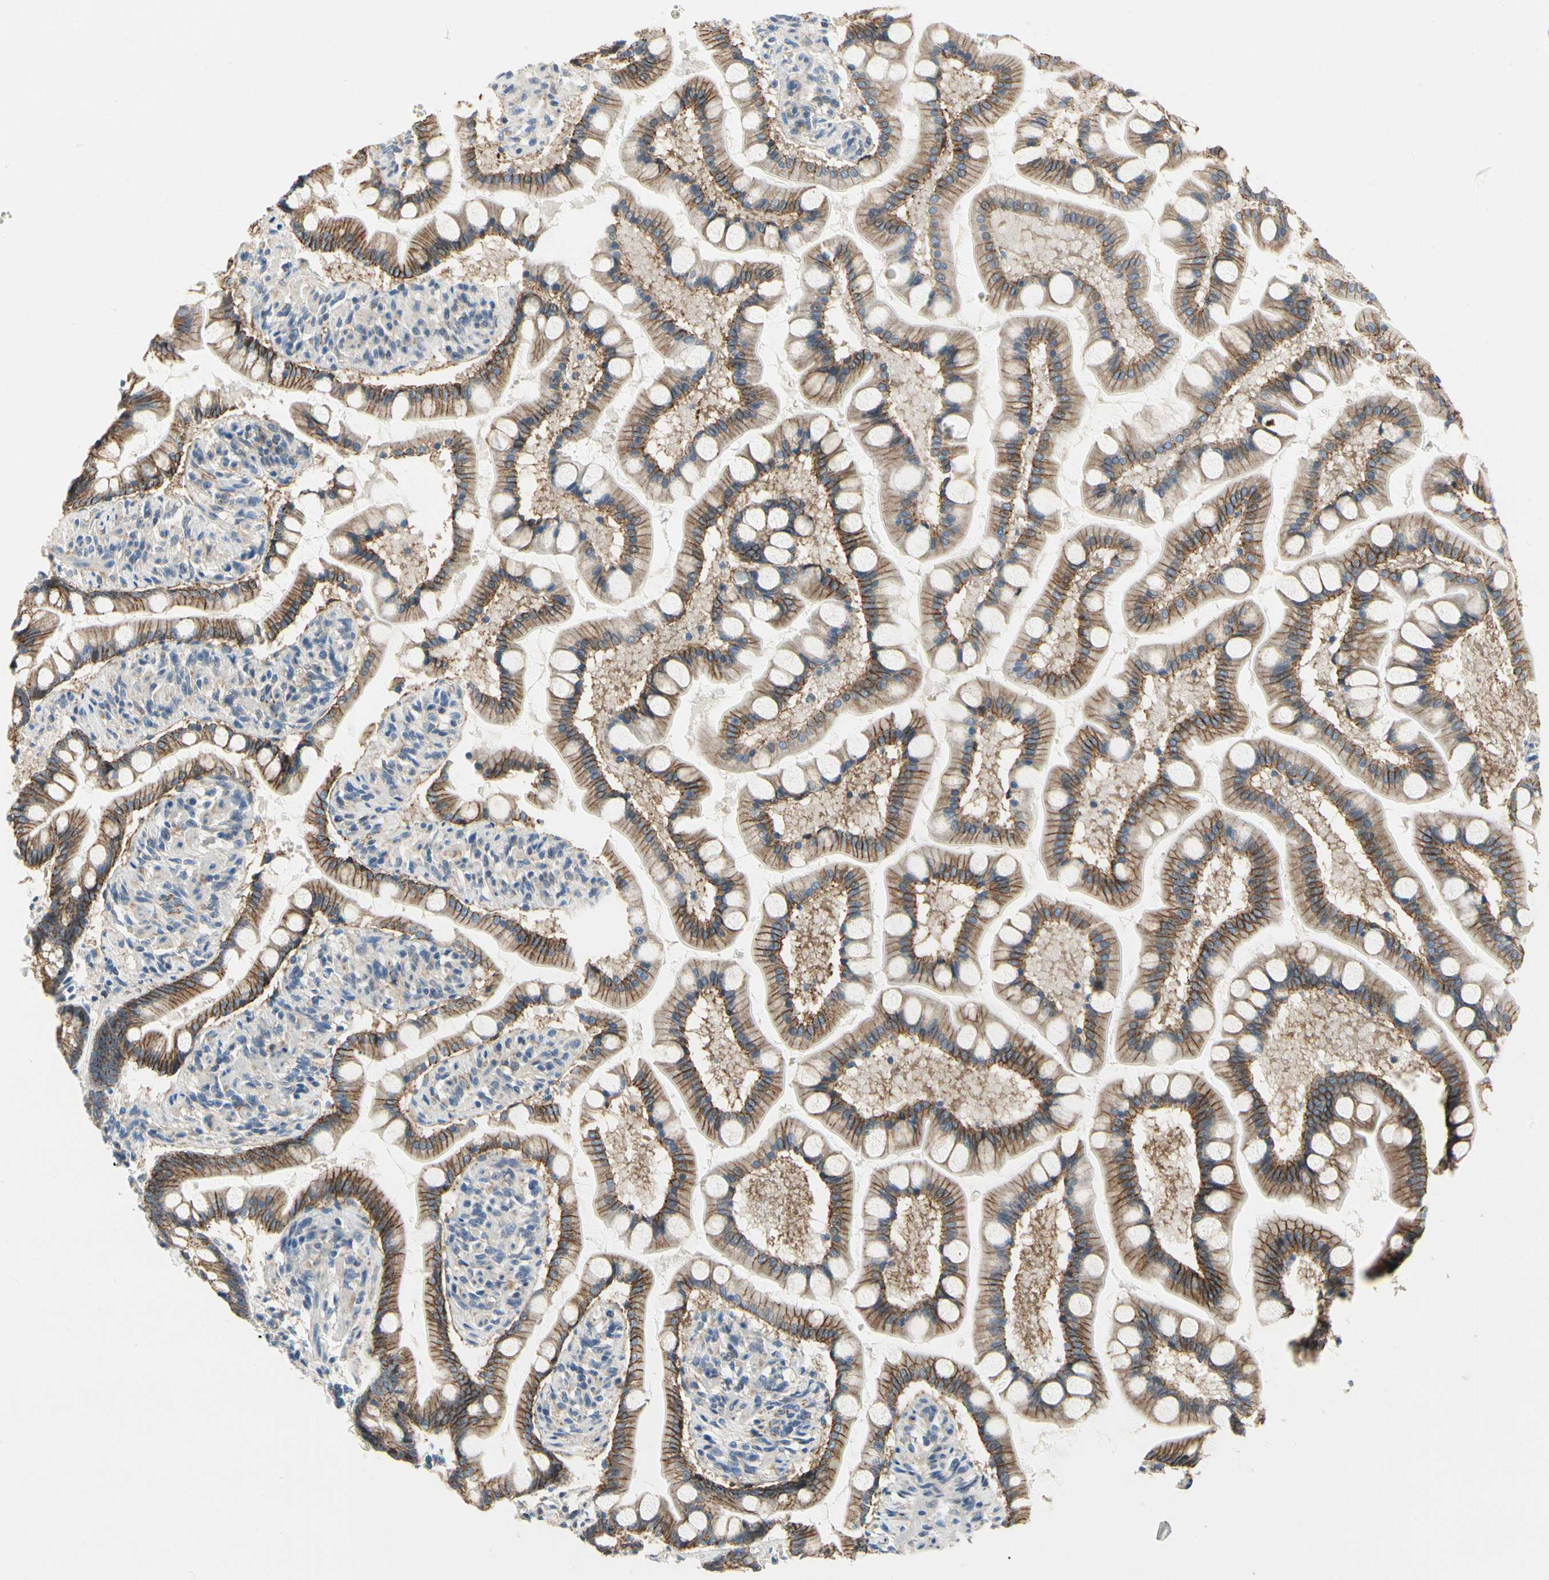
{"staining": {"intensity": "moderate", "quantity": ">75%", "location": "cytoplasmic/membranous"}, "tissue": "small intestine", "cell_type": "Glandular cells", "image_type": "normal", "snomed": [{"axis": "morphology", "description": "Normal tissue, NOS"}, {"axis": "topography", "description": "Small intestine"}], "caption": "Immunohistochemistry (IHC) of unremarkable human small intestine shows medium levels of moderate cytoplasmic/membranous staining in approximately >75% of glandular cells. The staining was performed using DAB, with brown indicating positive protein expression. Nuclei are stained blue with hematoxylin.", "gene": "LGR6", "patient": {"sex": "male", "age": 41}}